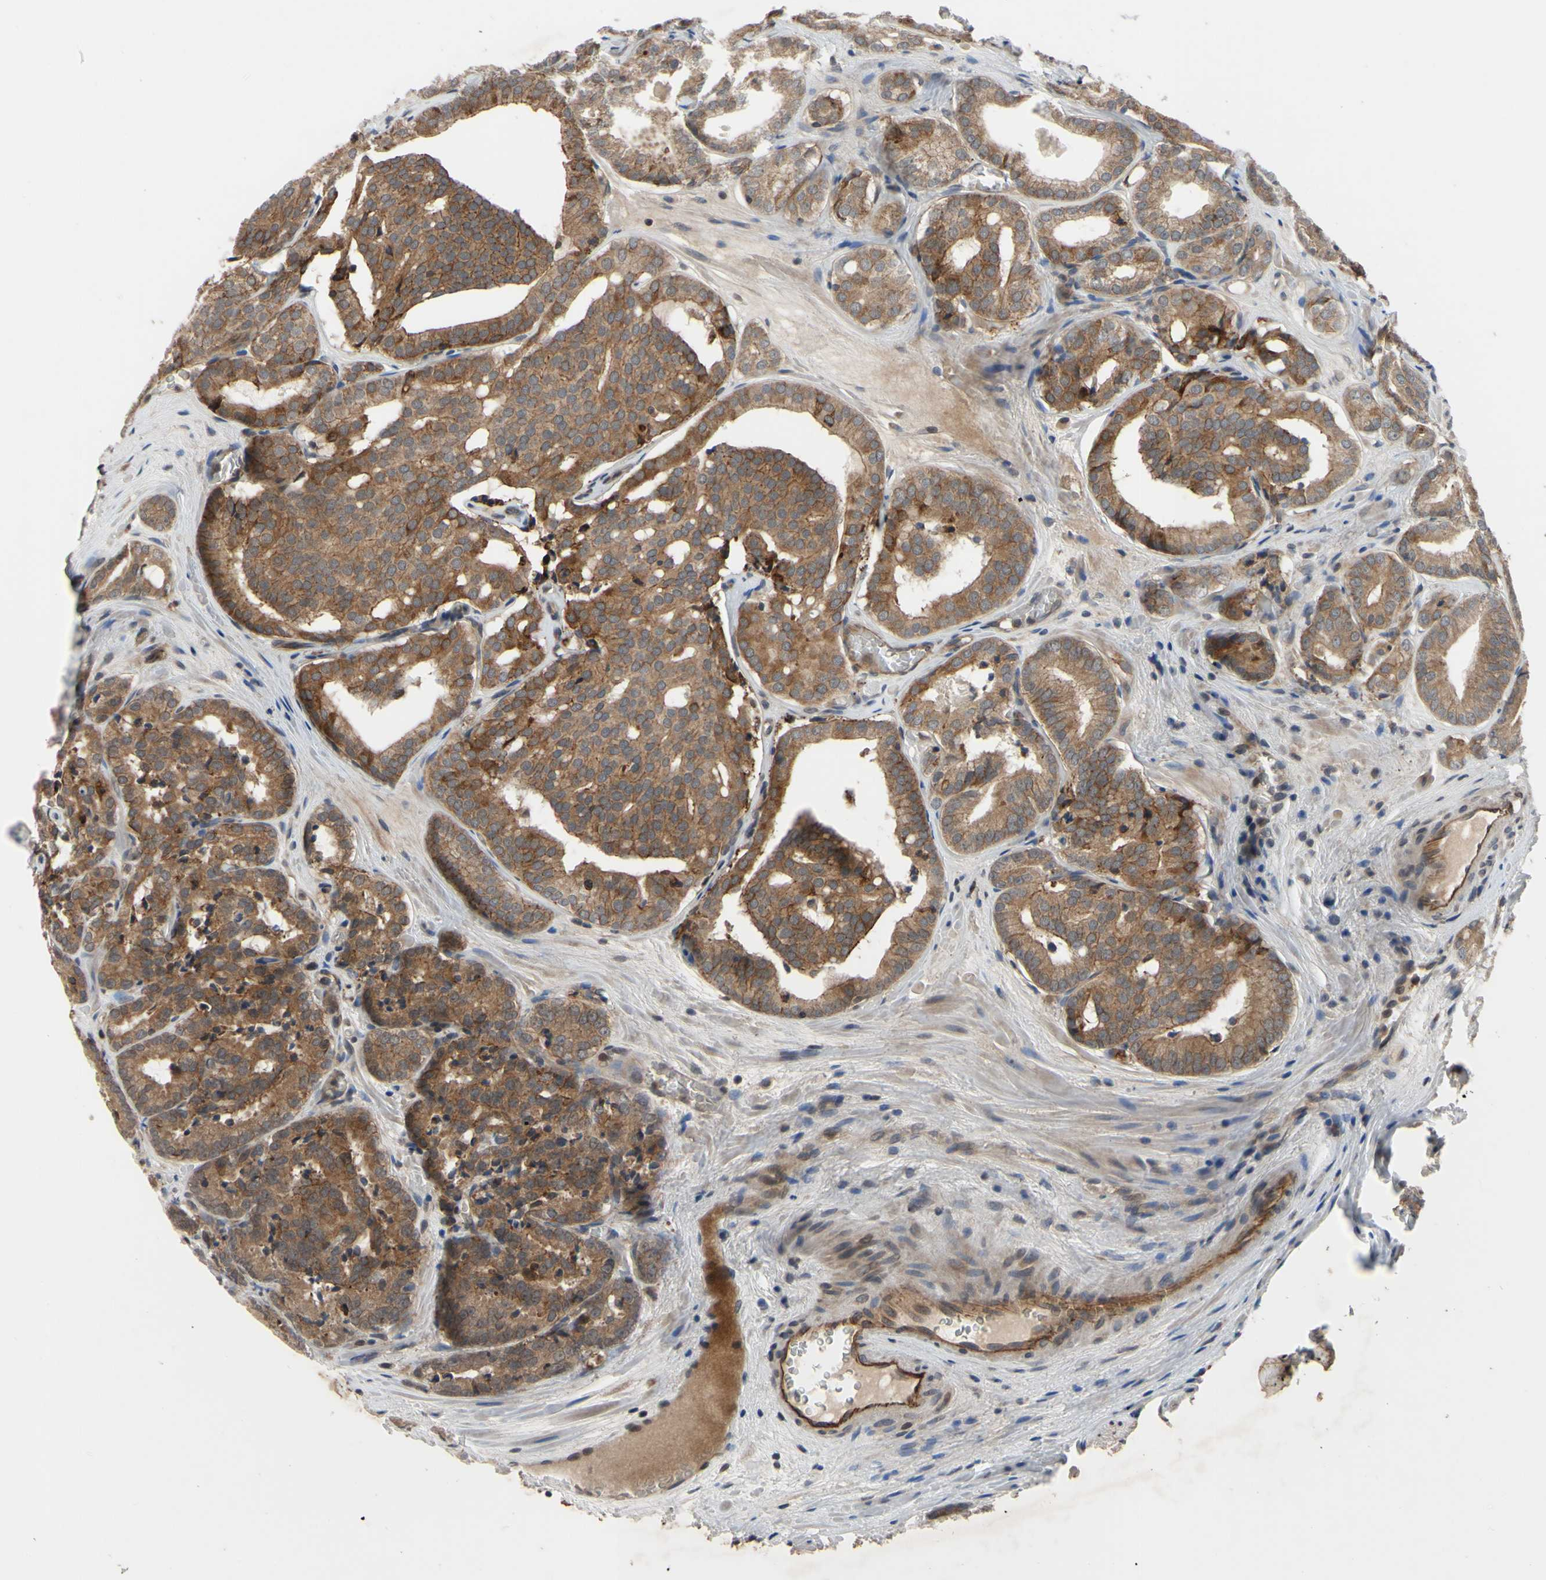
{"staining": {"intensity": "moderate", "quantity": ">75%", "location": "cytoplasmic/membranous"}, "tissue": "prostate cancer", "cell_type": "Tumor cells", "image_type": "cancer", "snomed": [{"axis": "morphology", "description": "Adenocarcinoma, High grade"}, {"axis": "topography", "description": "Prostate"}], "caption": "Human prostate cancer stained with a brown dye exhibits moderate cytoplasmic/membranous positive positivity in about >75% of tumor cells.", "gene": "XIAP", "patient": {"sex": "male", "age": 64}}